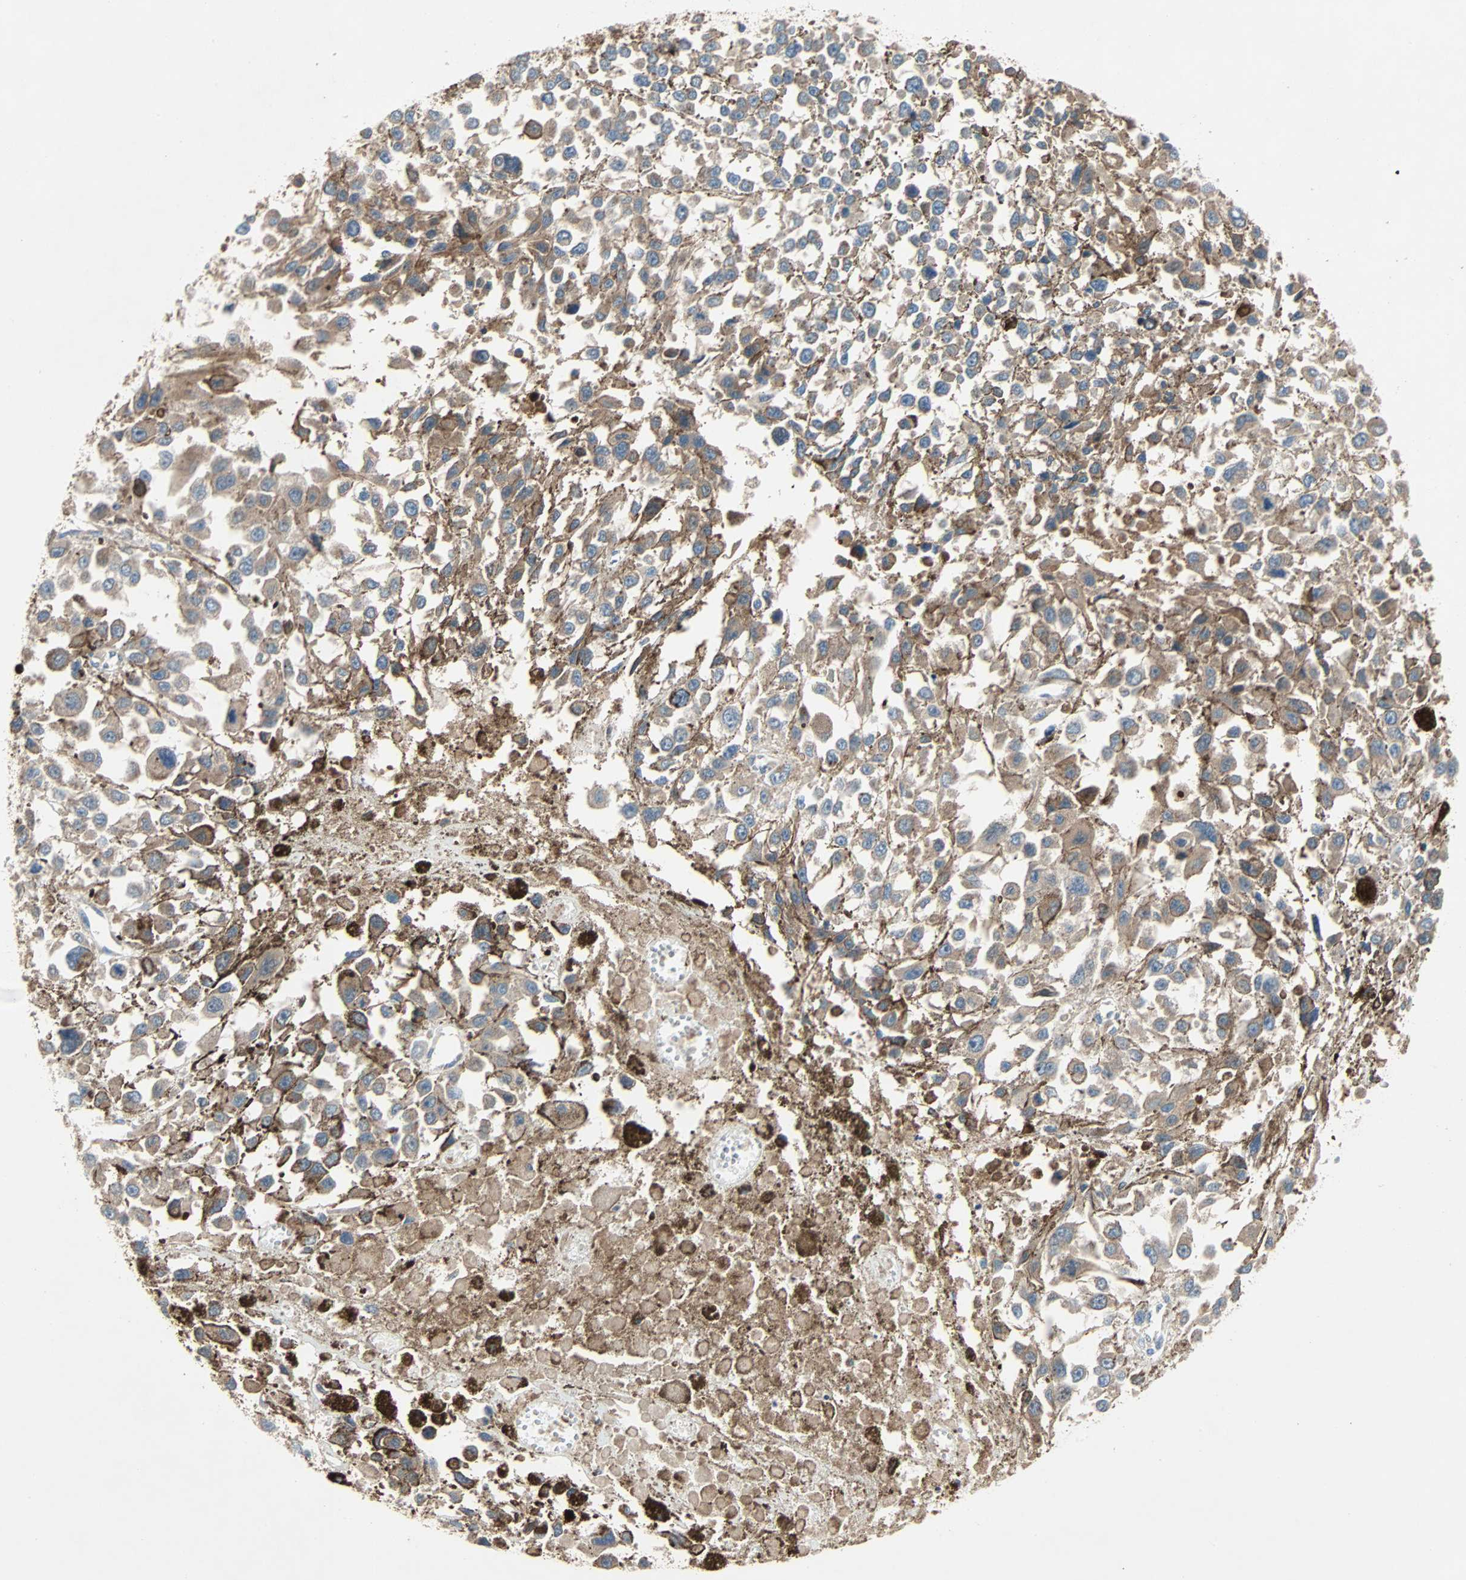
{"staining": {"intensity": "strong", "quantity": ">75%", "location": "cytoplasmic/membranous"}, "tissue": "melanoma", "cell_type": "Tumor cells", "image_type": "cancer", "snomed": [{"axis": "morphology", "description": "Malignant melanoma, Metastatic site"}, {"axis": "topography", "description": "Lymph node"}], "caption": "Immunohistochemistry (IHC) of human malignant melanoma (metastatic site) shows high levels of strong cytoplasmic/membranous expression in about >75% of tumor cells.", "gene": "XYLT1", "patient": {"sex": "male", "age": 59}}